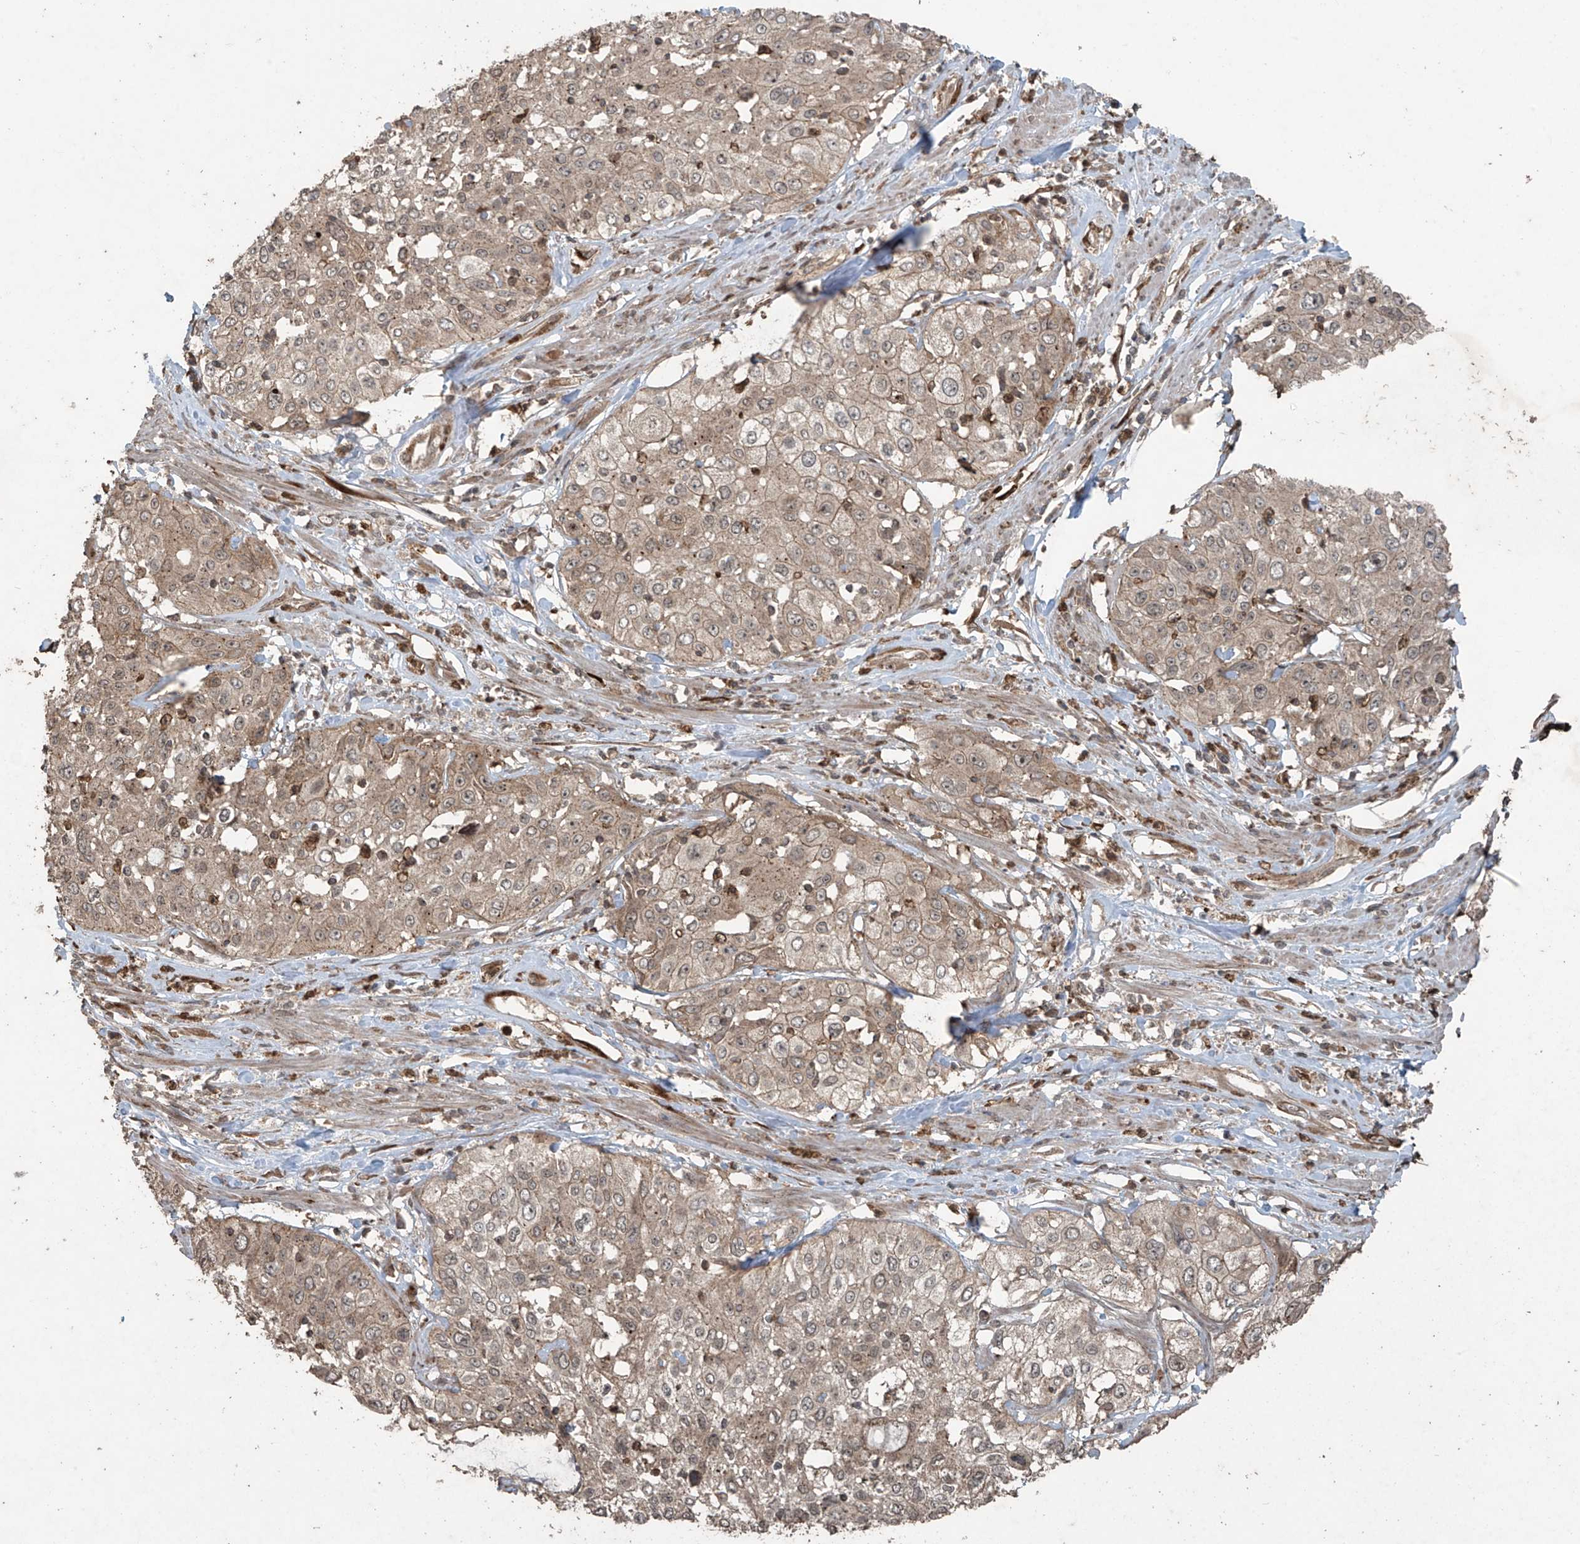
{"staining": {"intensity": "weak", "quantity": ">75%", "location": "cytoplasmic/membranous"}, "tissue": "cervical cancer", "cell_type": "Tumor cells", "image_type": "cancer", "snomed": [{"axis": "morphology", "description": "Squamous cell carcinoma, NOS"}, {"axis": "topography", "description": "Cervix"}], "caption": "IHC (DAB (3,3'-diaminobenzidine)) staining of human squamous cell carcinoma (cervical) shows weak cytoplasmic/membranous protein positivity in approximately >75% of tumor cells.", "gene": "PGPEP1", "patient": {"sex": "female", "age": 31}}